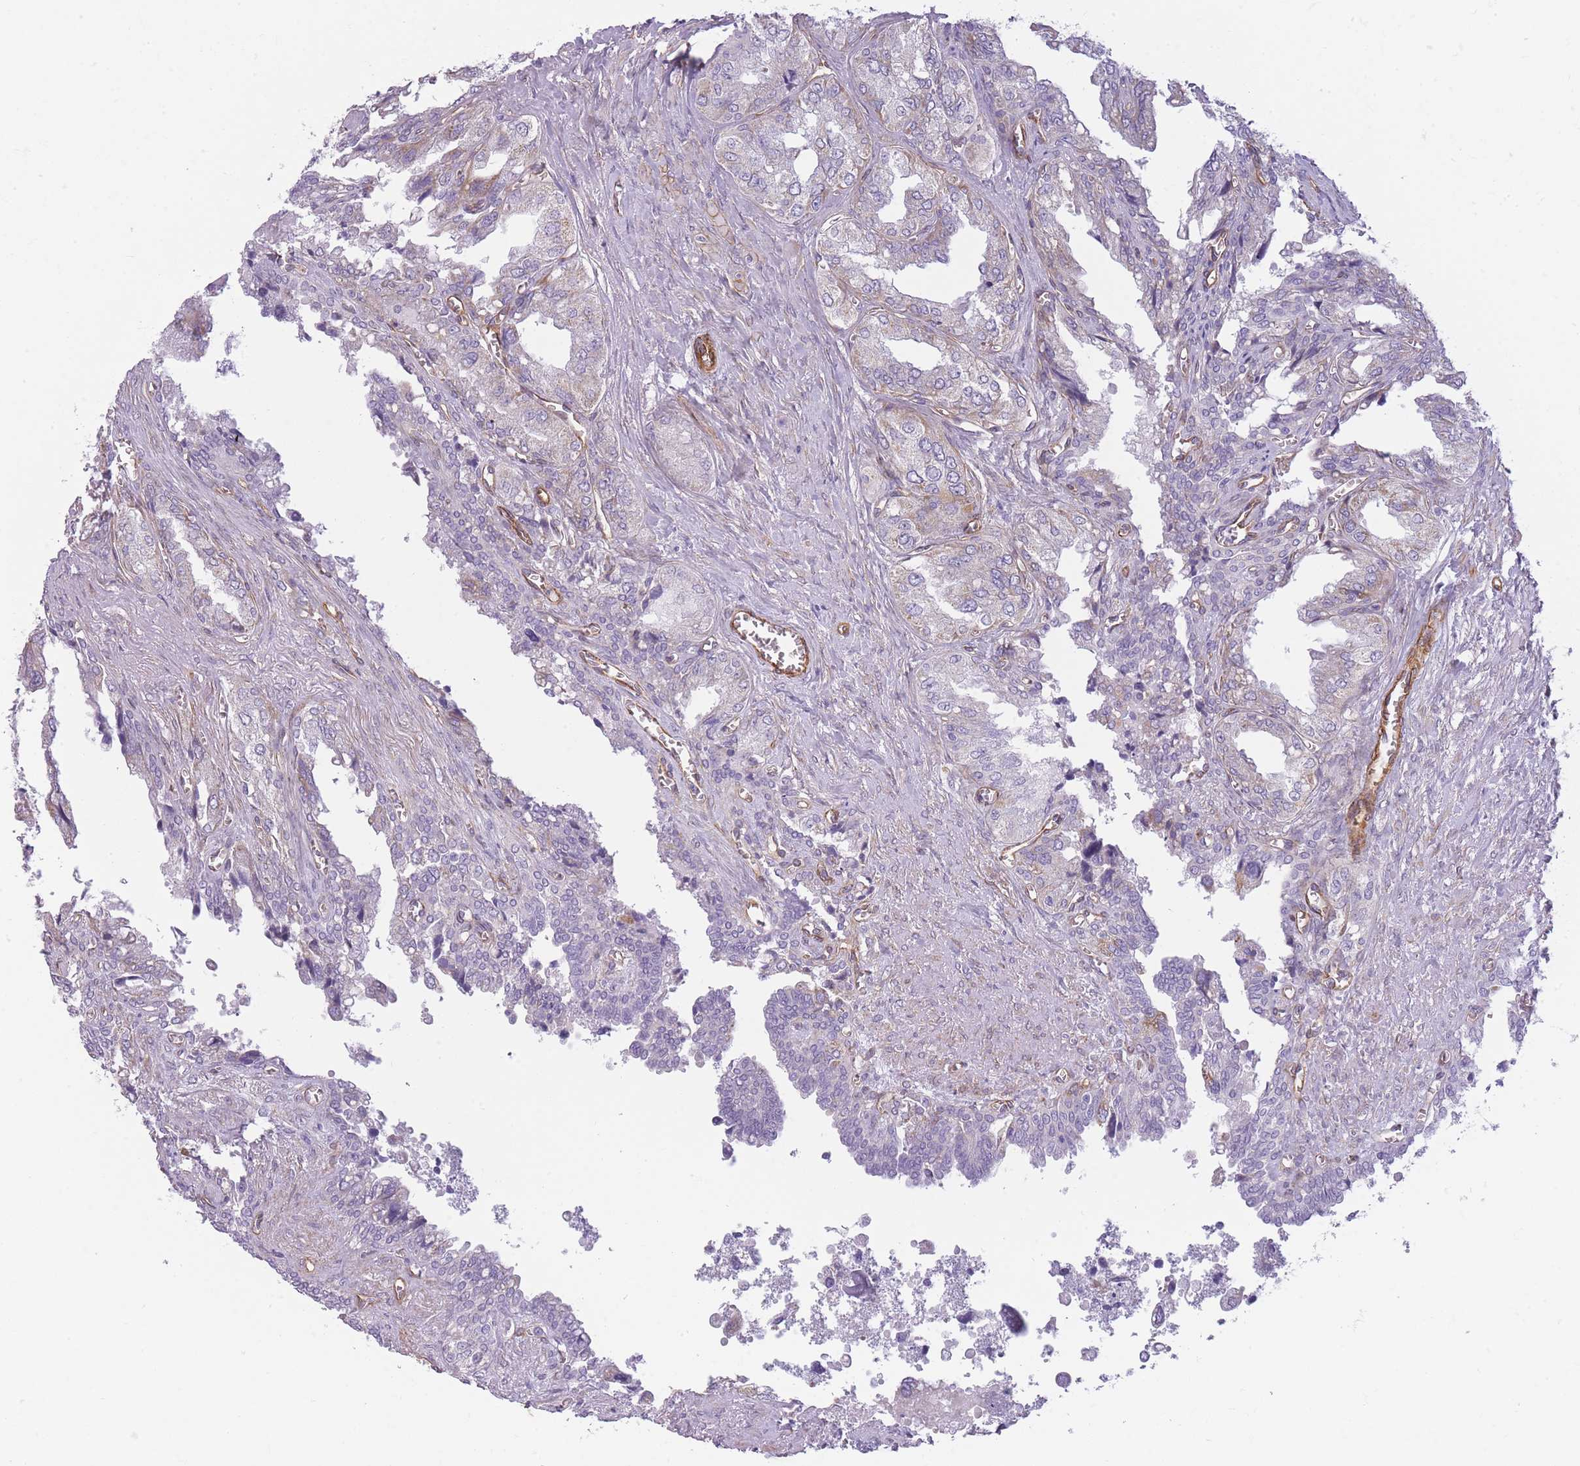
{"staining": {"intensity": "weak", "quantity": "<25%", "location": "cytoplasmic/membranous"}, "tissue": "seminal vesicle", "cell_type": "Glandular cells", "image_type": "normal", "snomed": [{"axis": "morphology", "description": "Normal tissue, NOS"}, {"axis": "topography", "description": "Seminal veicle"}], "caption": "High power microscopy micrograph of an immunohistochemistry (IHC) image of normal seminal vesicle, revealing no significant positivity in glandular cells. The staining is performed using DAB brown chromogen with nuclei counter-stained in using hematoxylin.", "gene": "OR6B2", "patient": {"sex": "male", "age": 67}}